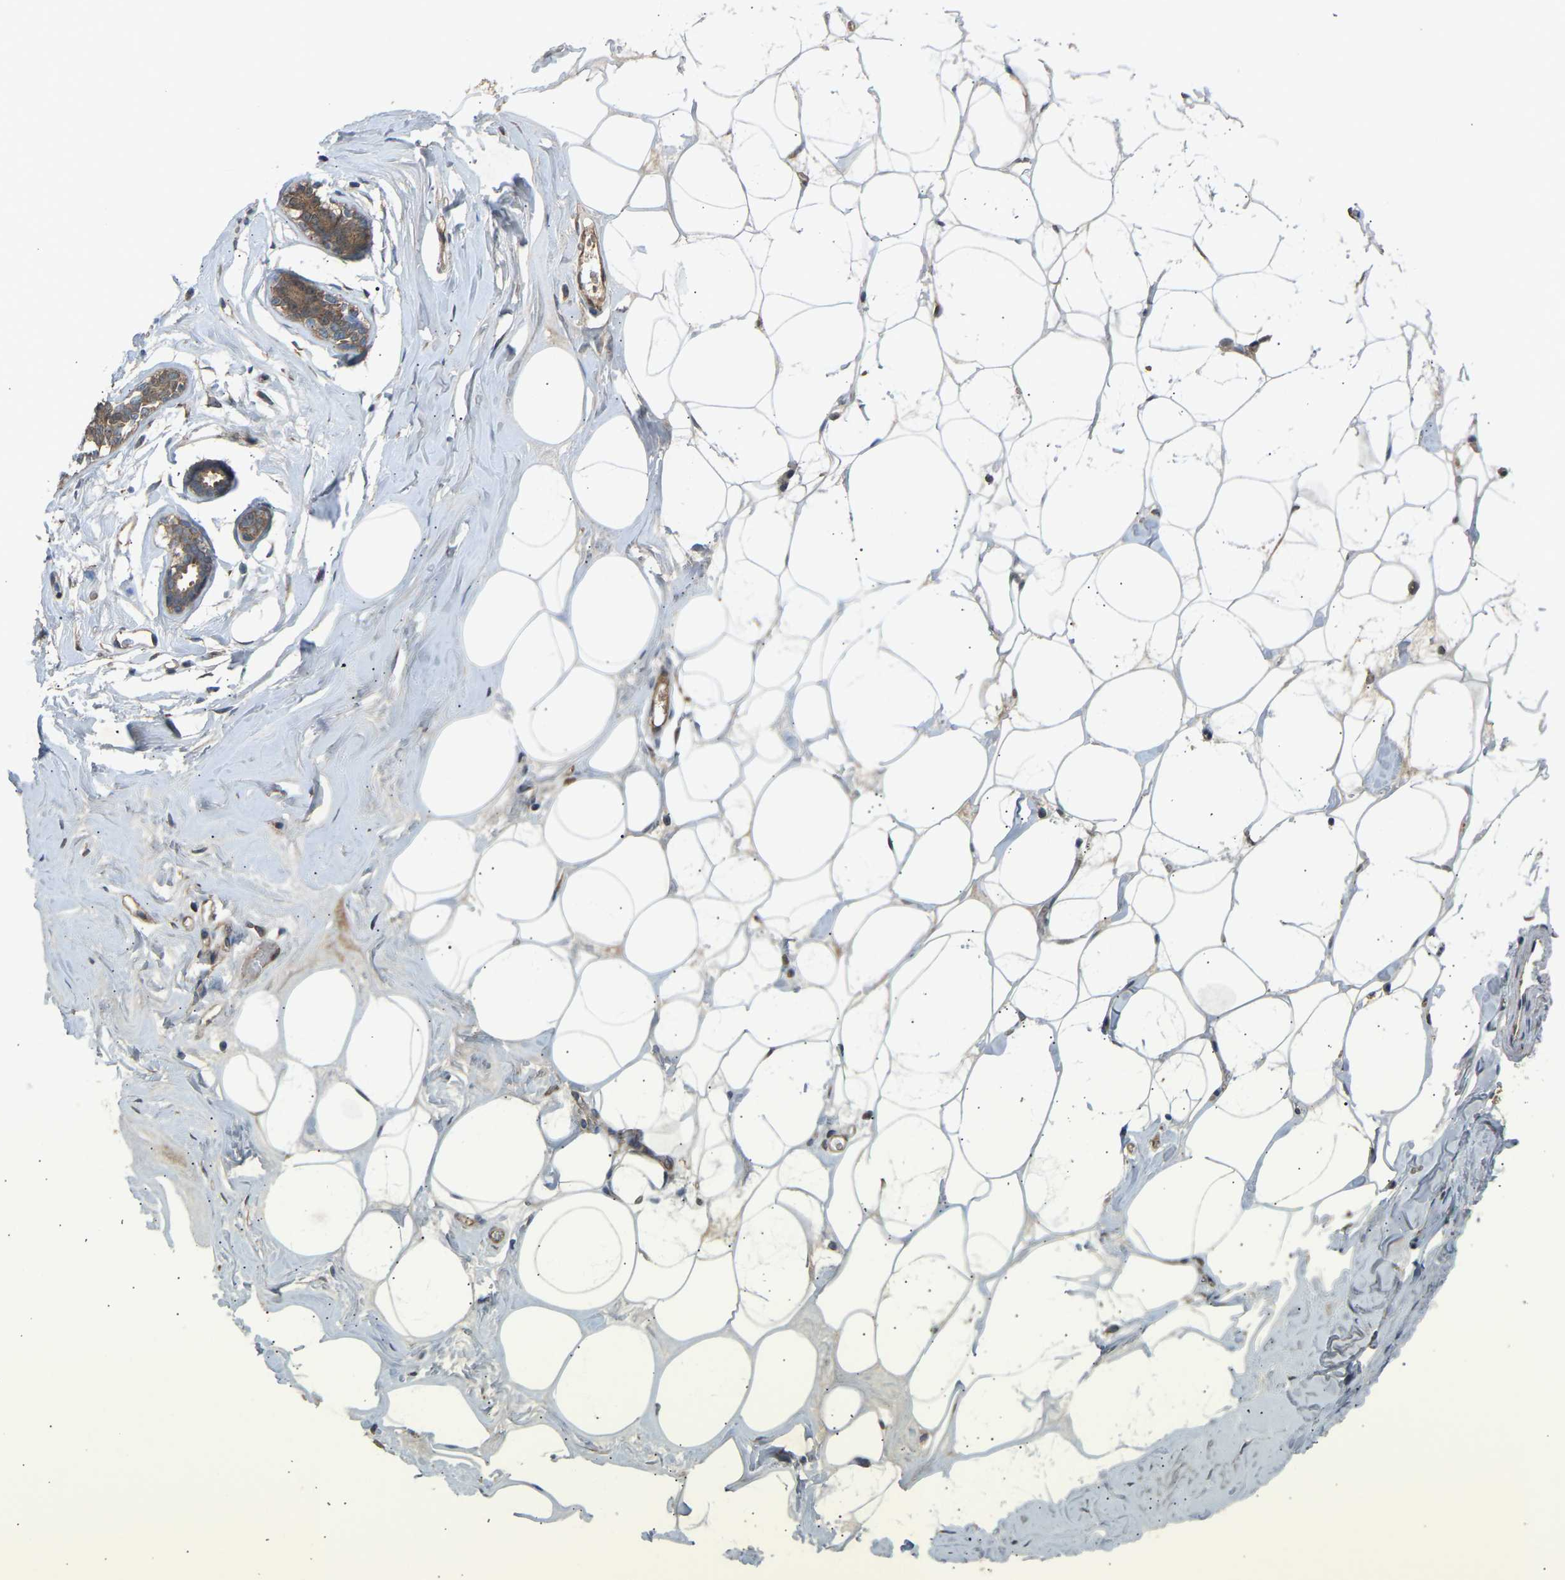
{"staining": {"intensity": "moderate", "quantity": "<25%", "location": "cytoplasmic/membranous"}, "tissue": "adipose tissue", "cell_type": "Adipocytes", "image_type": "normal", "snomed": [{"axis": "morphology", "description": "Normal tissue, NOS"}, {"axis": "morphology", "description": "Fibrosis, NOS"}, {"axis": "topography", "description": "Breast"}, {"axis": "topography", "description": "Adipose tissue"}], "caption": "A low amount of moderate cytoplasmic/membranous expression is appreciated in approximately <25% of adipocytes in unremarkable adipose tissue.", "gene": "GAS2L1", "patient": {"sex": "female", "age": 39}}